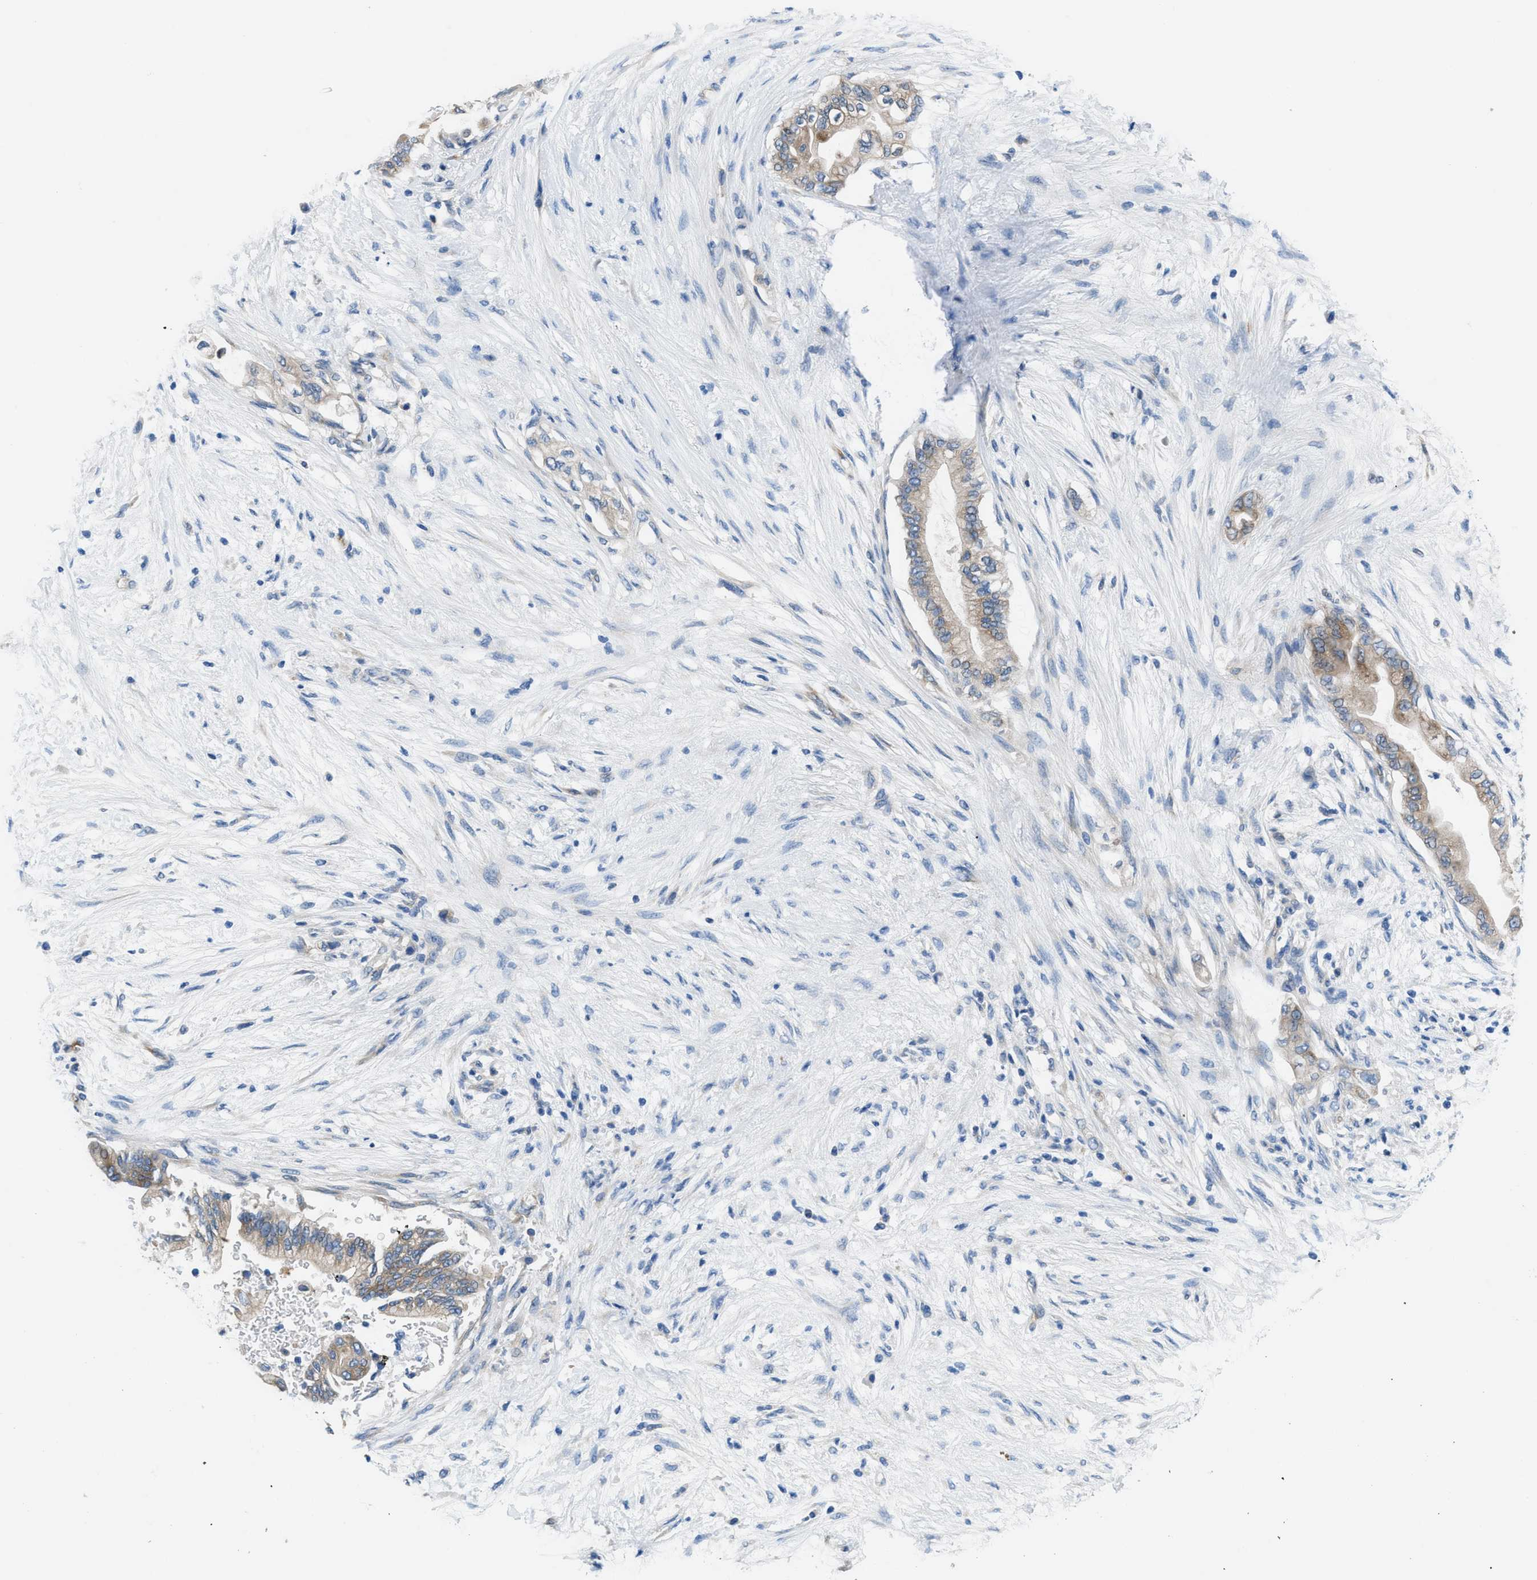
{"staining": {"intensity": "weak", "quantity": ">75%", "location": "cytoplasmic/membranous"}, "tissue": "pancreatic cancer", "cell_type": "Tumor cells", "image_type": "cancer", "snomed": [{"axis": "morphology", "description": "Normal tissue, NOS"}, {"axis": "morphology", "description": "Adenocarcinoma, NOS"}, {"axis": "topography", "description": "Pancreas"}, {"axis": "topography", "description": "Duodenum"}], "caption": "Adenocarcinoma (pancreatic) stained with IHC reveals weak cytoplasmic/membranous staining in about >75% of tumor cells.", "gene": "PGR", "patient": {"sex": "female", "age": 60}}